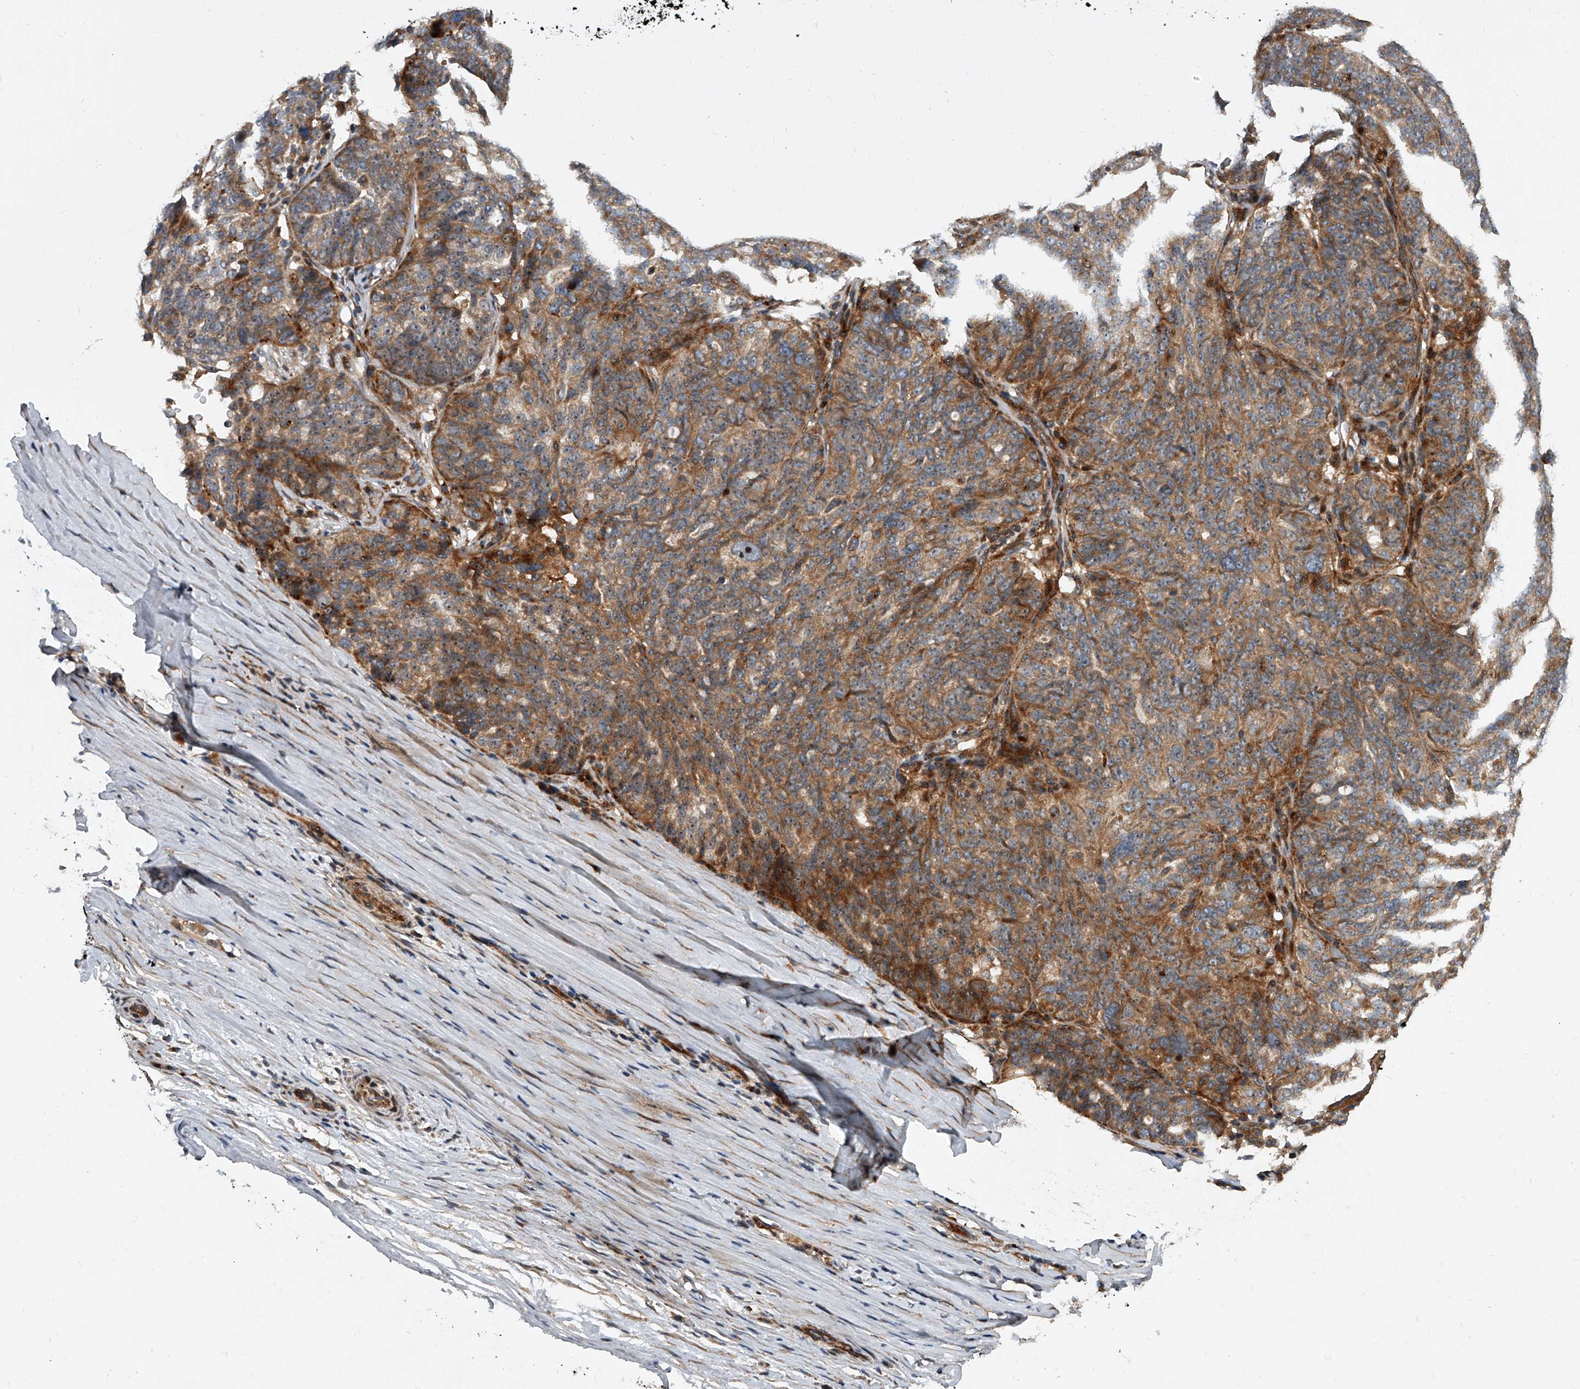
{"staining": {"intensity": "moderate", "quantity": ">75%", "location": "cytoplasmic/membranous"}, "tissue": "ovarian cancer", "cell_type": "Tumor cells", "image_type": "cancer", "snomed": [{"axis": "morphology", "description": "Cystadenocarcinoma, serous, NOS"}, {"axis": "topography", "description": "Ovary"}], "caption": "The histopathology image exhibits a brown stain indicating the presence of a protein in the cytoplasmic/membranous of tumor cells in ovarian serous cystadenocarcinoma.", "gene": "USP47", "patient": {"sex": "female", "age": 59}}